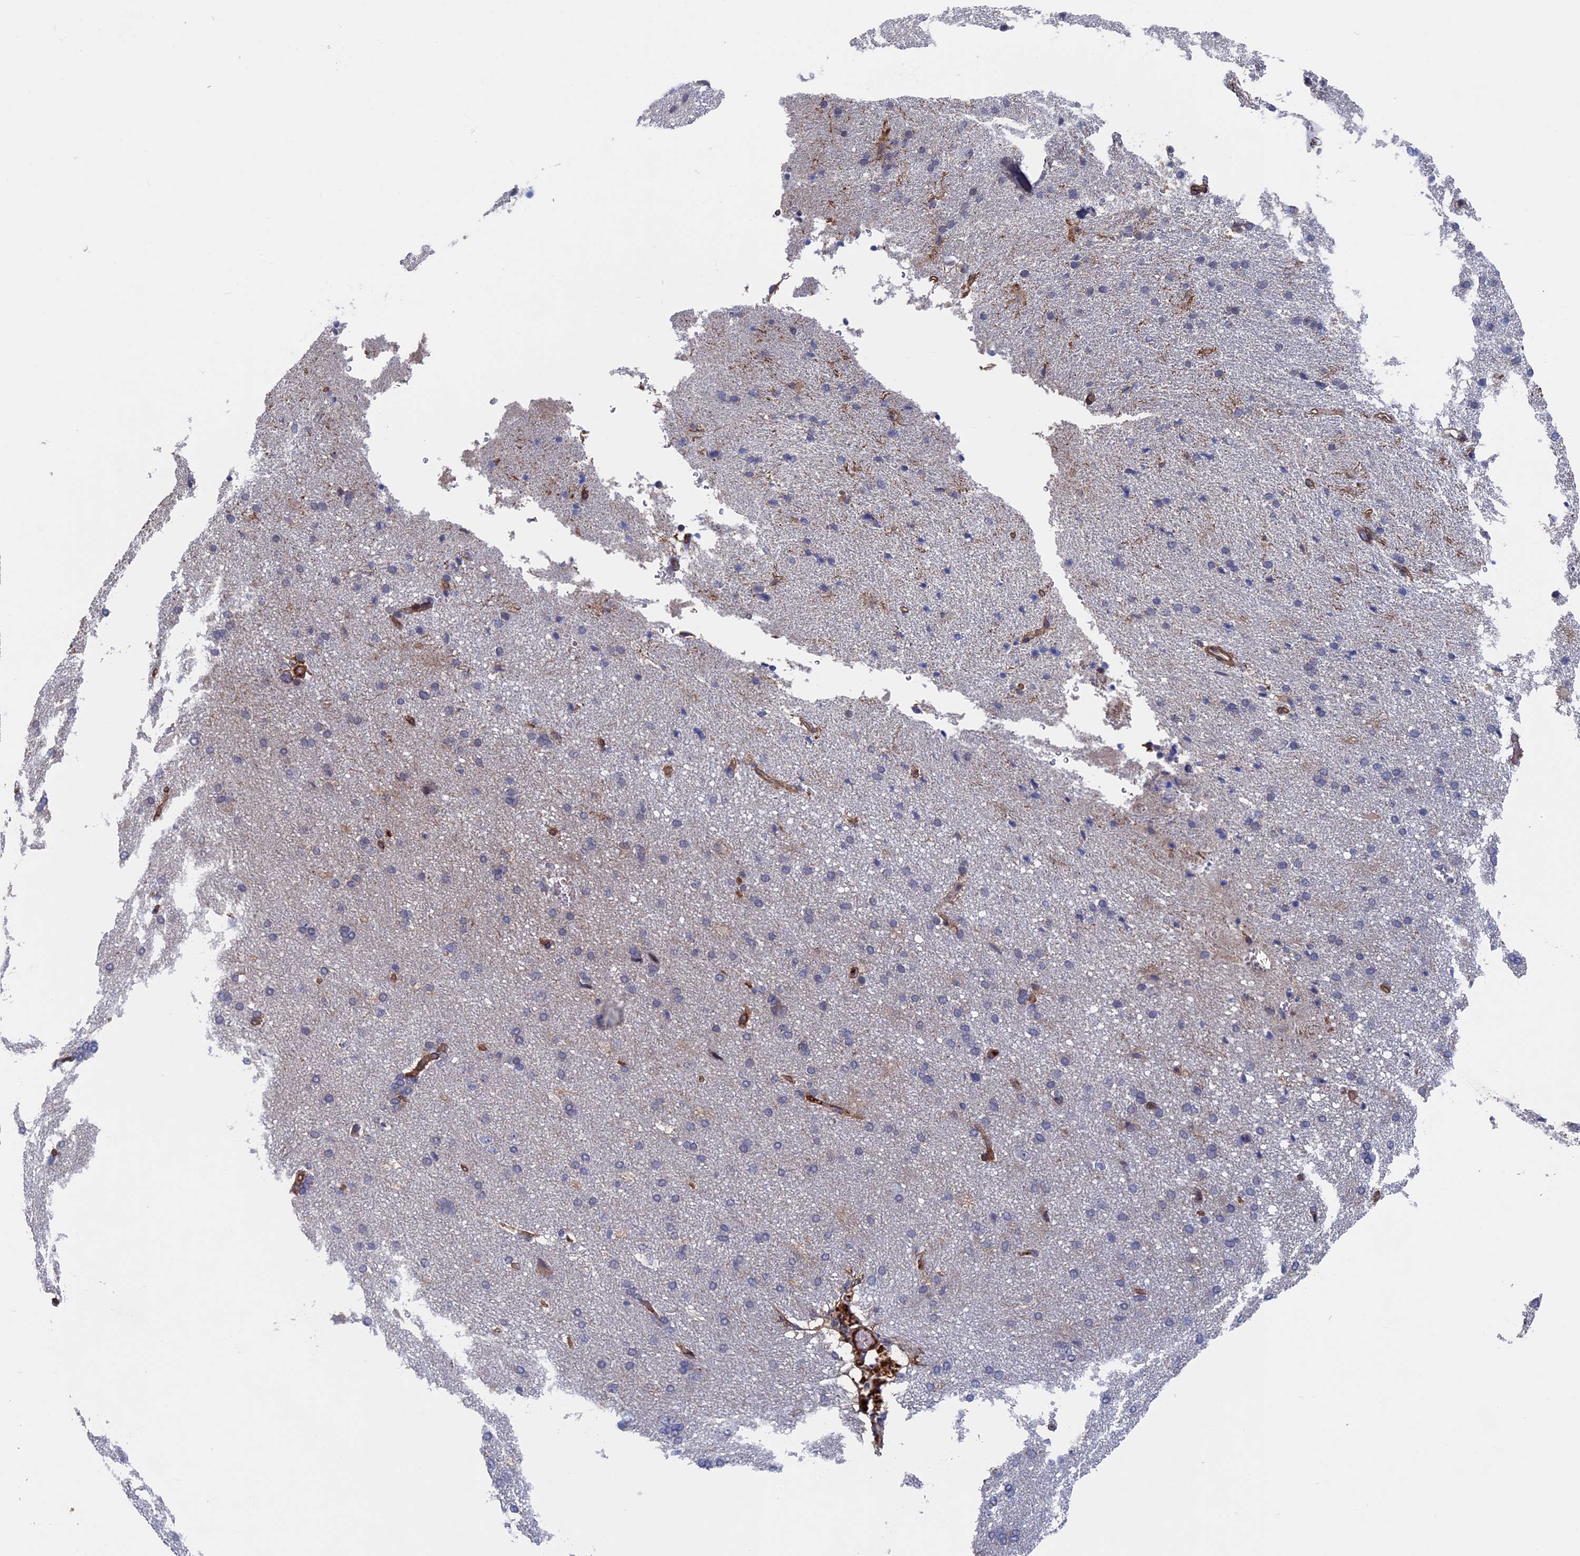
{"staining": {"intensity": "moderate", "quantity": "25%-75%", "location": "cytoplasmic/membranous"}, "tissue": "cerebral cortex", "cell_type": "Endothelial cells", "image_type": "normal", "snomed": [{"axis": "morphology", "description": "Normal tissue, NOS"}, {"axis": "topography", "description": "Cerebral cortex"}], "caption": "This is a photomicrograph of immunohistochemistry staining of normal cerebral cortex, which shows moderate positivity in the cytoplasmic/membranous of endothelial cells.", "gene": "RPUSD1", "patient": {"sex": "male", "age": 62}}